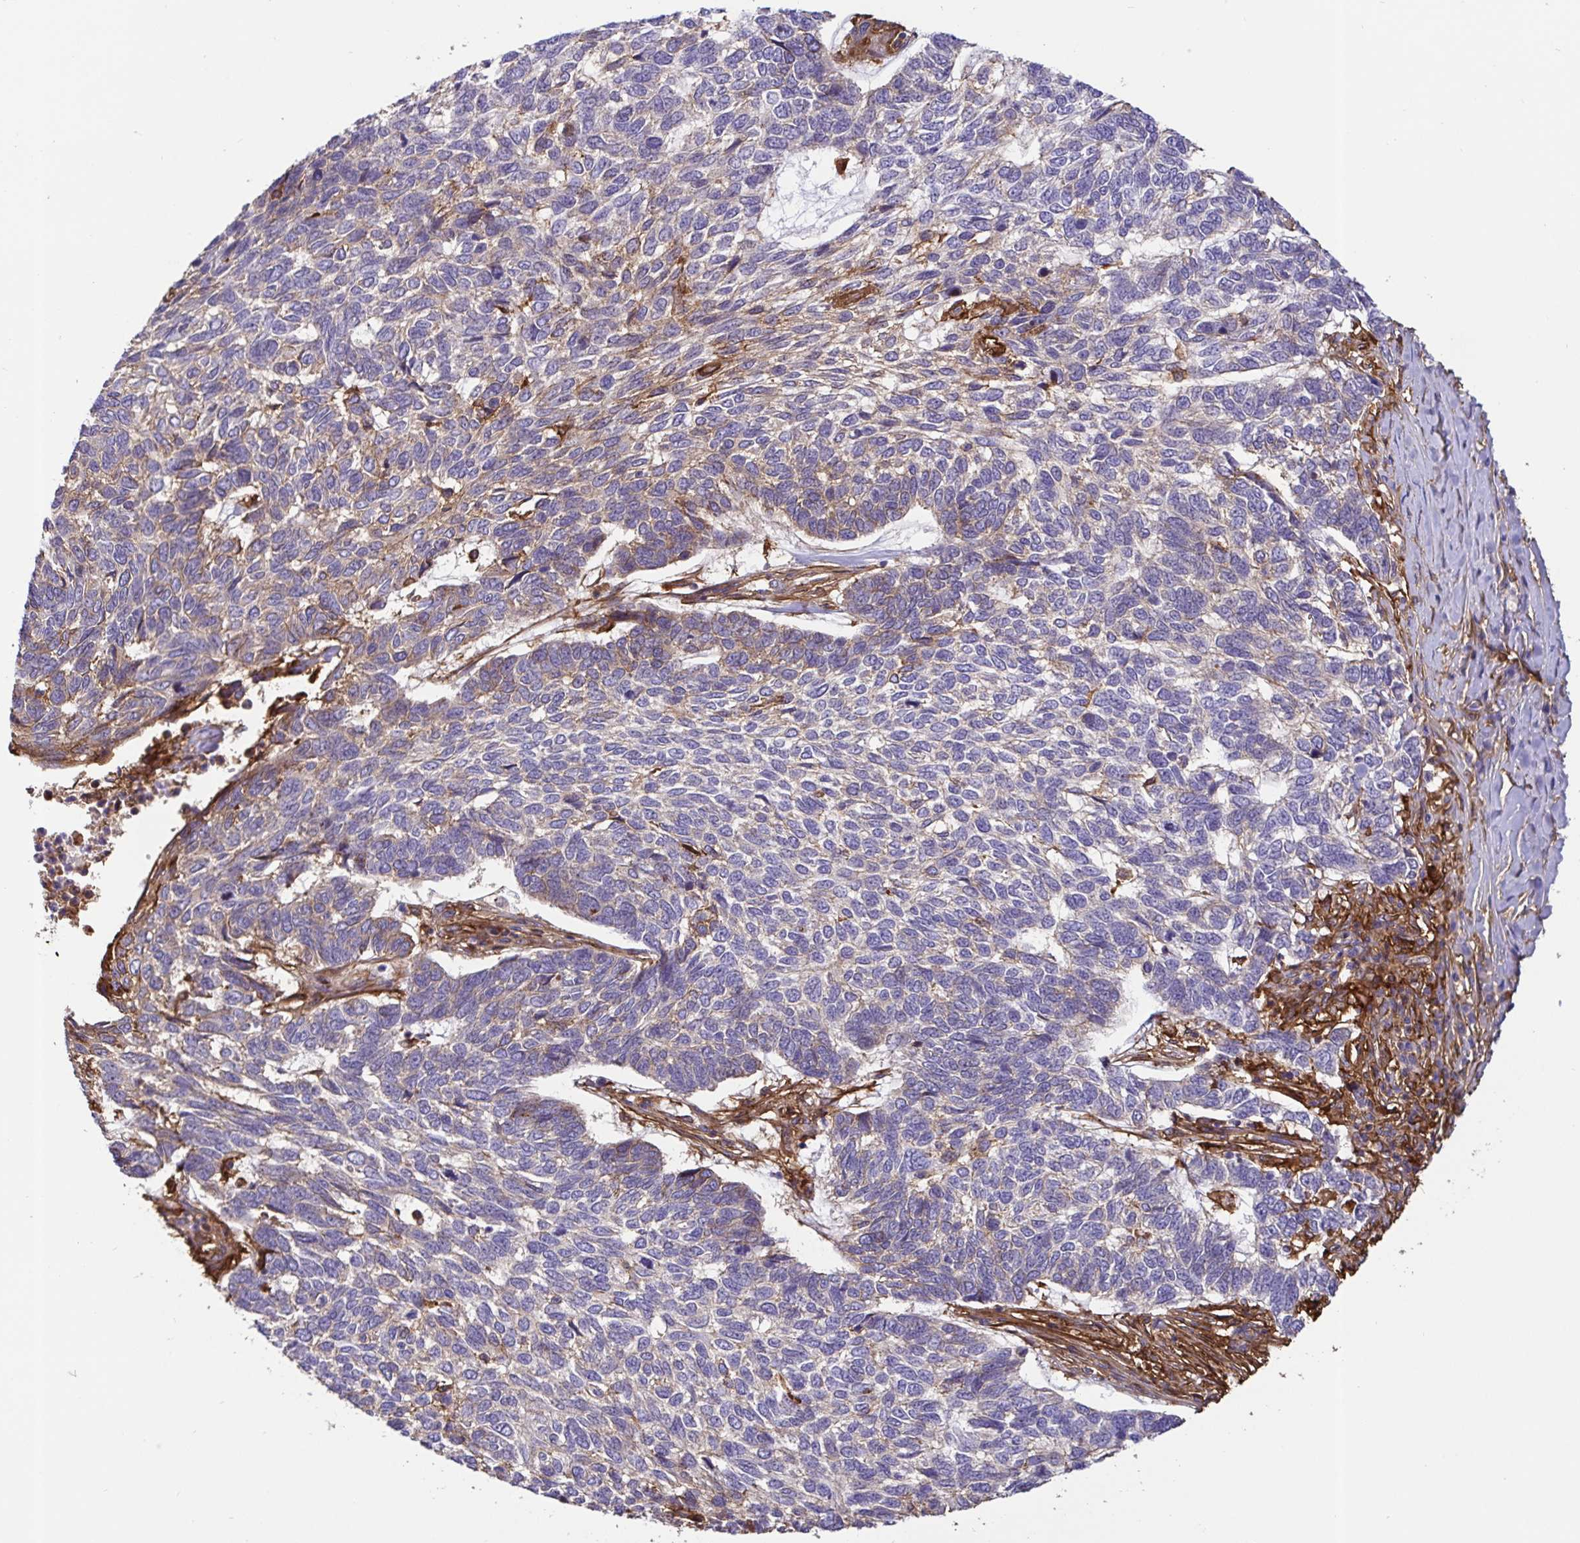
{"staining": {"intensity": "weak", "quantity": "<25%", "location": "cytoplasmic/membranous"}, "tissue": "skin cancer", "cell_type": "Tumor cells", "image_type": "cancer", "snomed": [{"axis": "morphology", "description": "Basal cell carcinoma"}, {"axis": "topography", "description": "Skin"}], "caption": "IHC of human skin cancer exhibits no staining in tumor cells.", "gene": "ANXA2", "patient": {"sex": "female", "age": 65}}